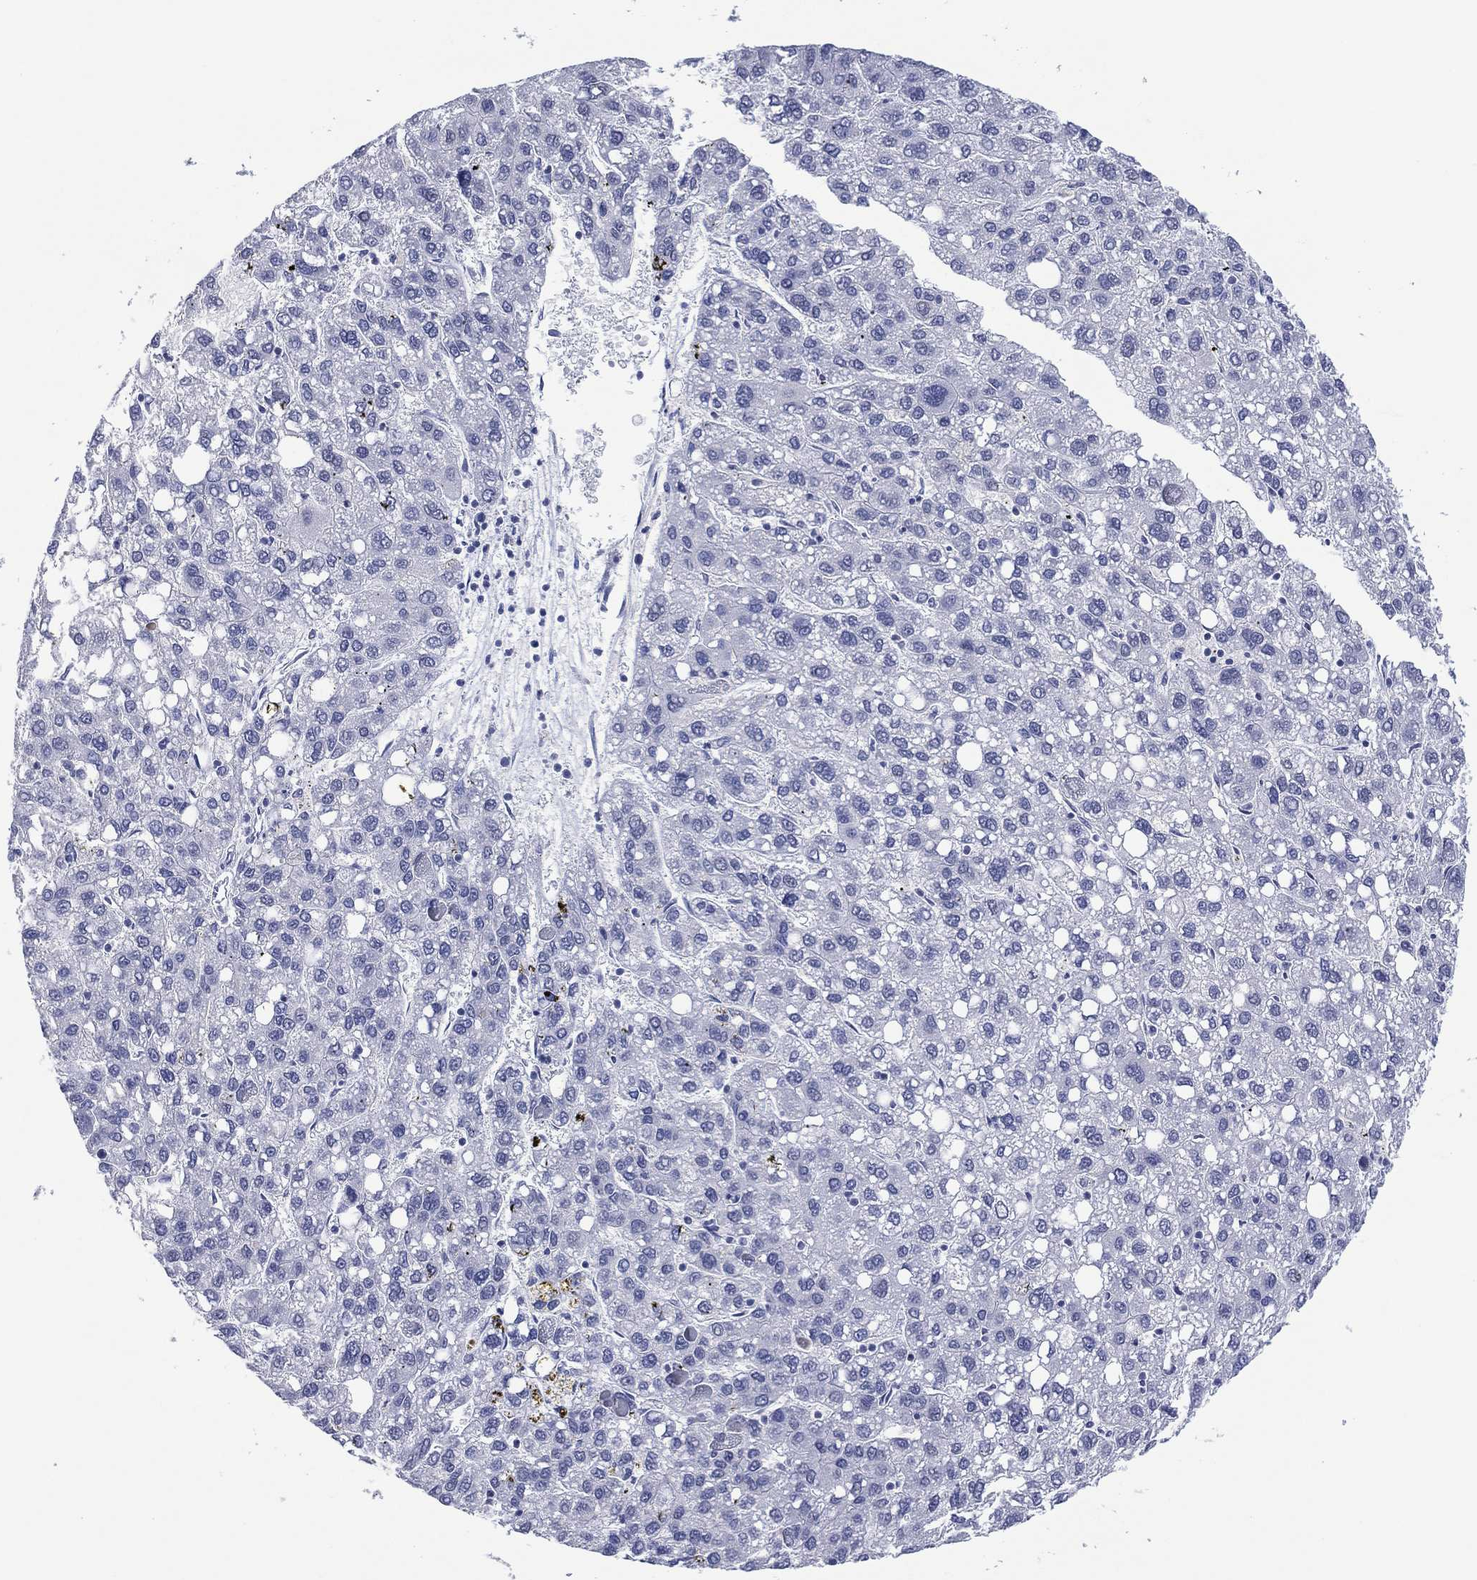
{"staining": {"intensity": "negative", "quantity": "none", "location": "none"}, "tissue": "liver cancer", "cell_type": "Tumor cells", "image_type": "cancer", "snomed": [{"axis": "morphology", "description": "Carcinoma, Hepatocellular, NOS"}, {"axis": "topography", "description": "Liver"}], "caption": "A histopathology image of human liver cancer (hepatocellular carcinoma) is negative for staining in tumor cells. (DAB immunohistochemistry (IHC), high magnification).", "gene": "UTF1", "patient": {"sex": "female", "age": 82}}